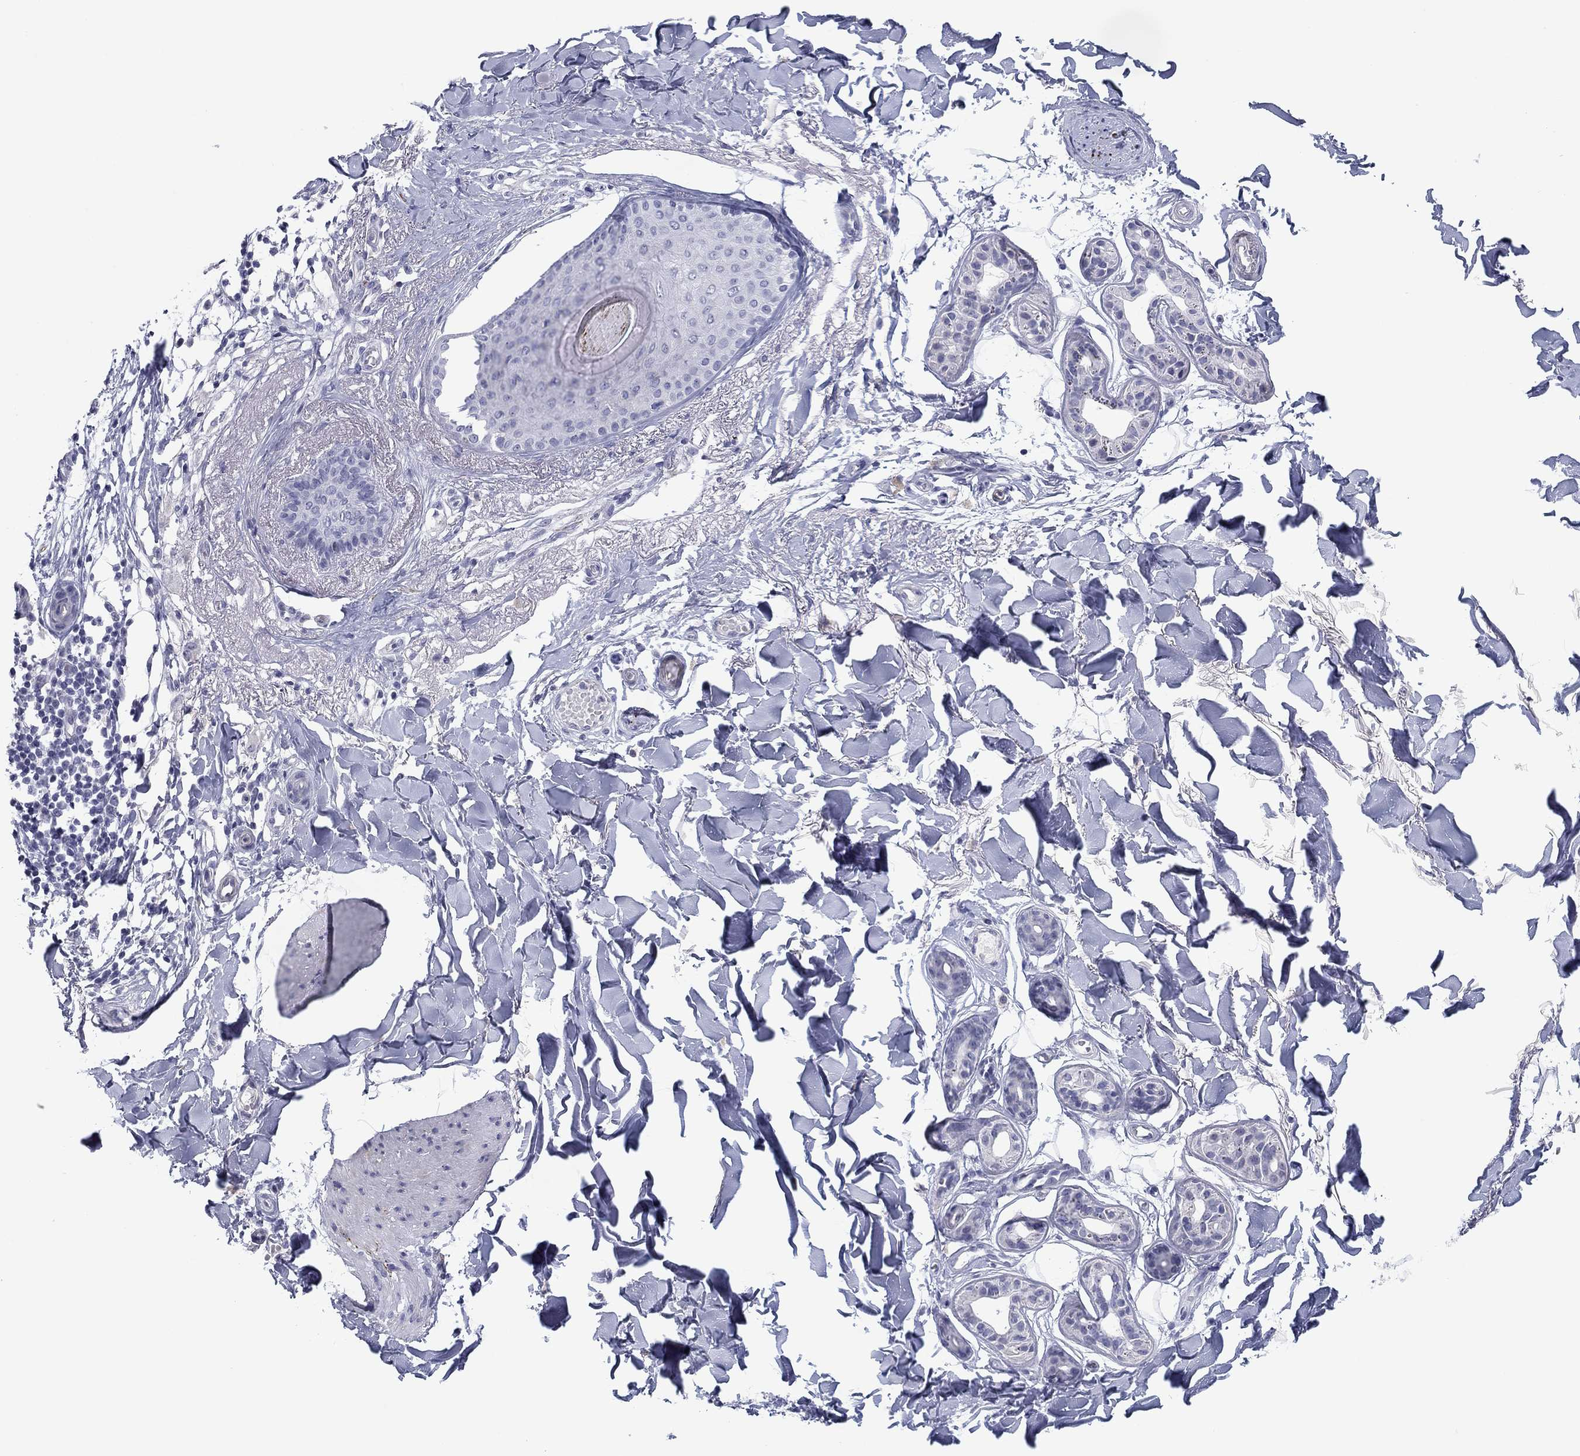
{"staining": {"intensity": "negative", "quantity": "none", "location": "none"}, "tissue": "skin cancer", "cell_type": "Tumor cells", "image_type": "cancer", "snomed": [{"axis": "morphology", "description": "Normal tissue, NOS"}, {"axis": "morphology", "description": "Basal cell carcinoma"}, {"axis": "topography", "description": "Skin"}], "caption": "DAB immunohistochemical staining of skin basal cell carcinoma reveals no significant expression in tumor cells.", "gene": "PRPH", "patient": {"sex": "male", "age": 84}}